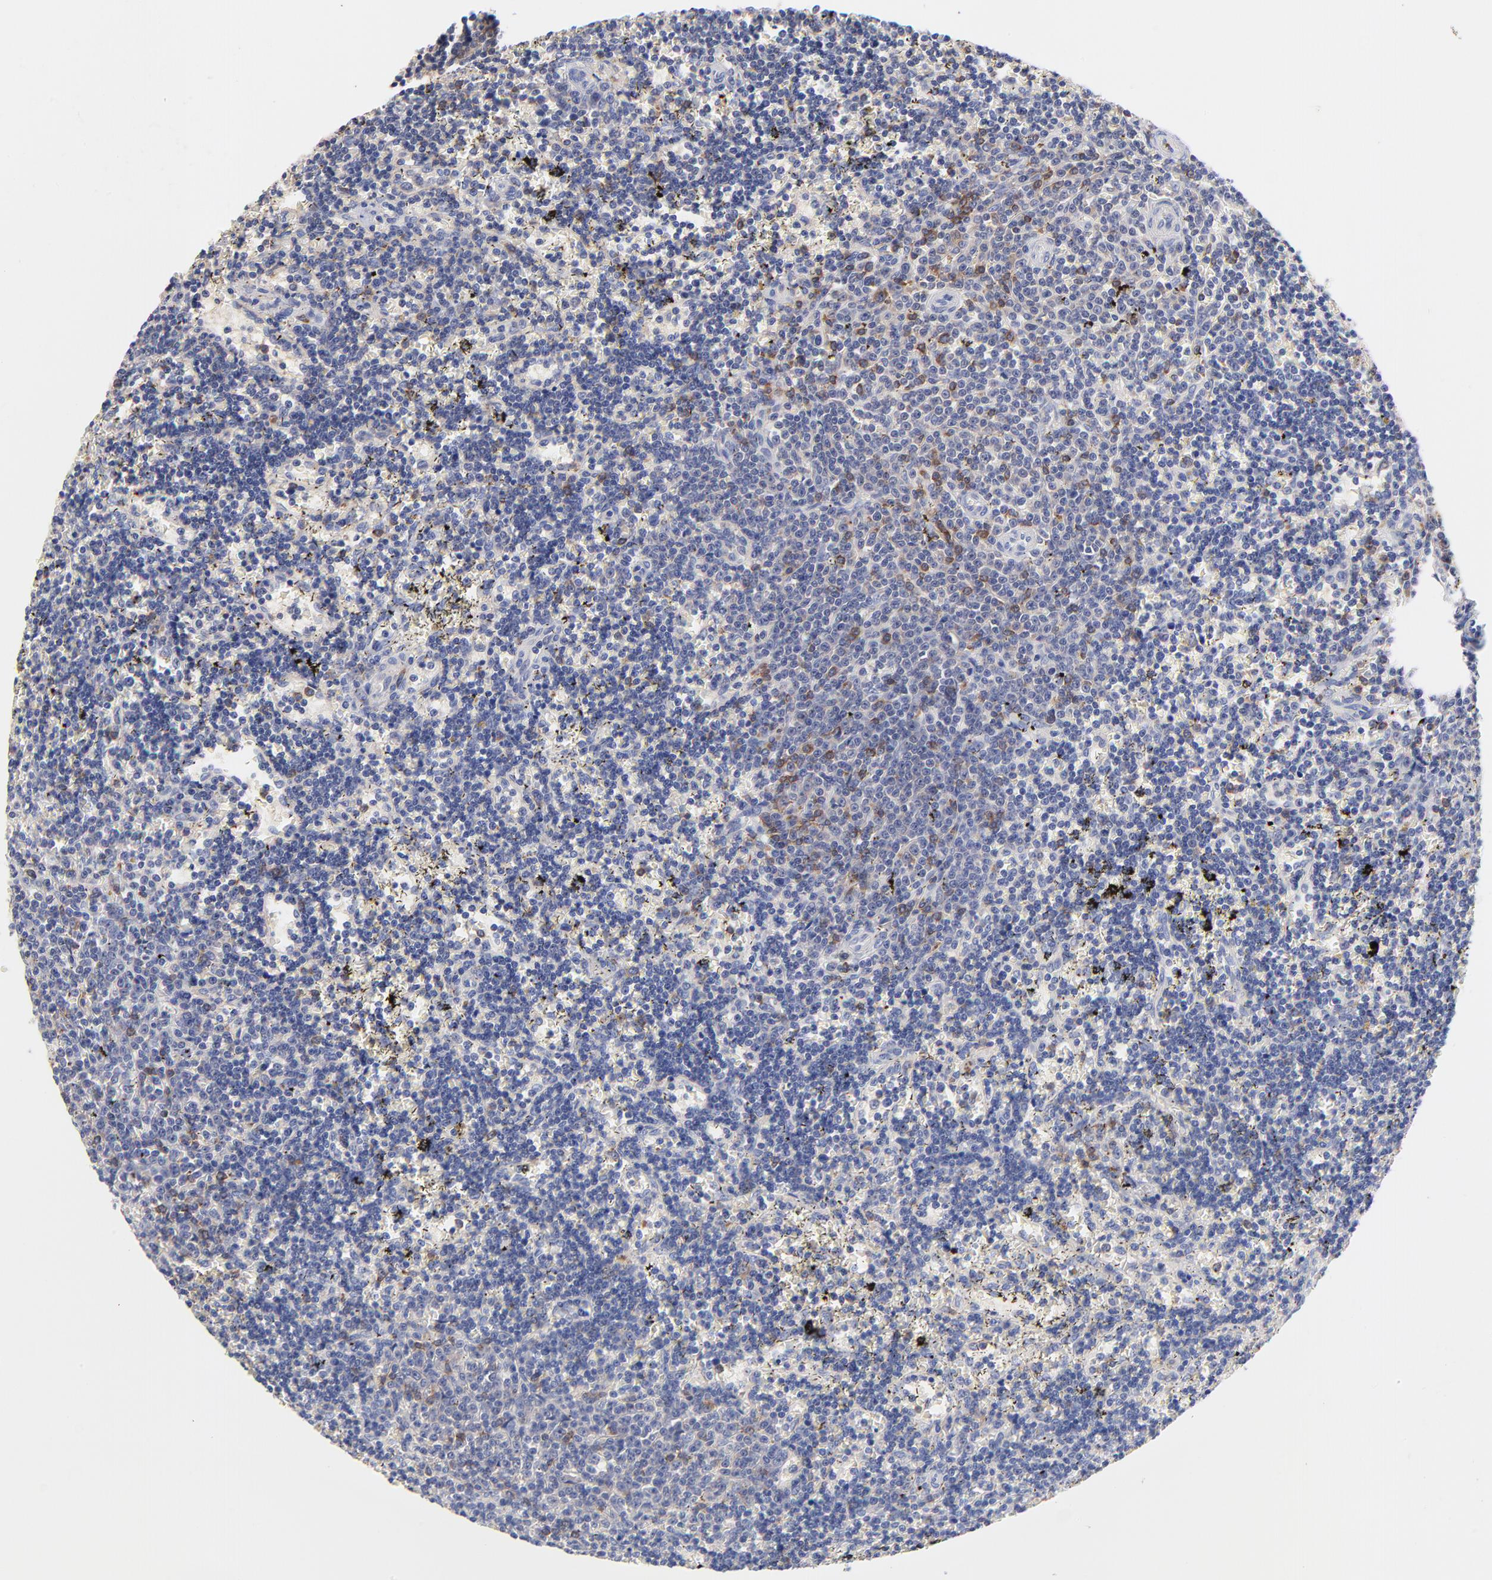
{"staining": {"intensity": "negative", "quantity": "none", "location": "none"}, "tissue": "lymphoma", "cell_type": "Tumor cells", "image_type": "cancer", "snomed": [{"axis": "morphology", "description": "Malignant lymphoma, non-Hodgkin's type, Low grade"}, {"axis": "topography", "description": "Spleen"}], "caption": "This image is of lymphoma stained with immunohistochemistry (IHC) to label a protein in brown with the nuclei are counter-stained blue. There is no staining in tumor cells.", "gene": "KREMEN2", "patient": {"sex": "male", "age": 60}}